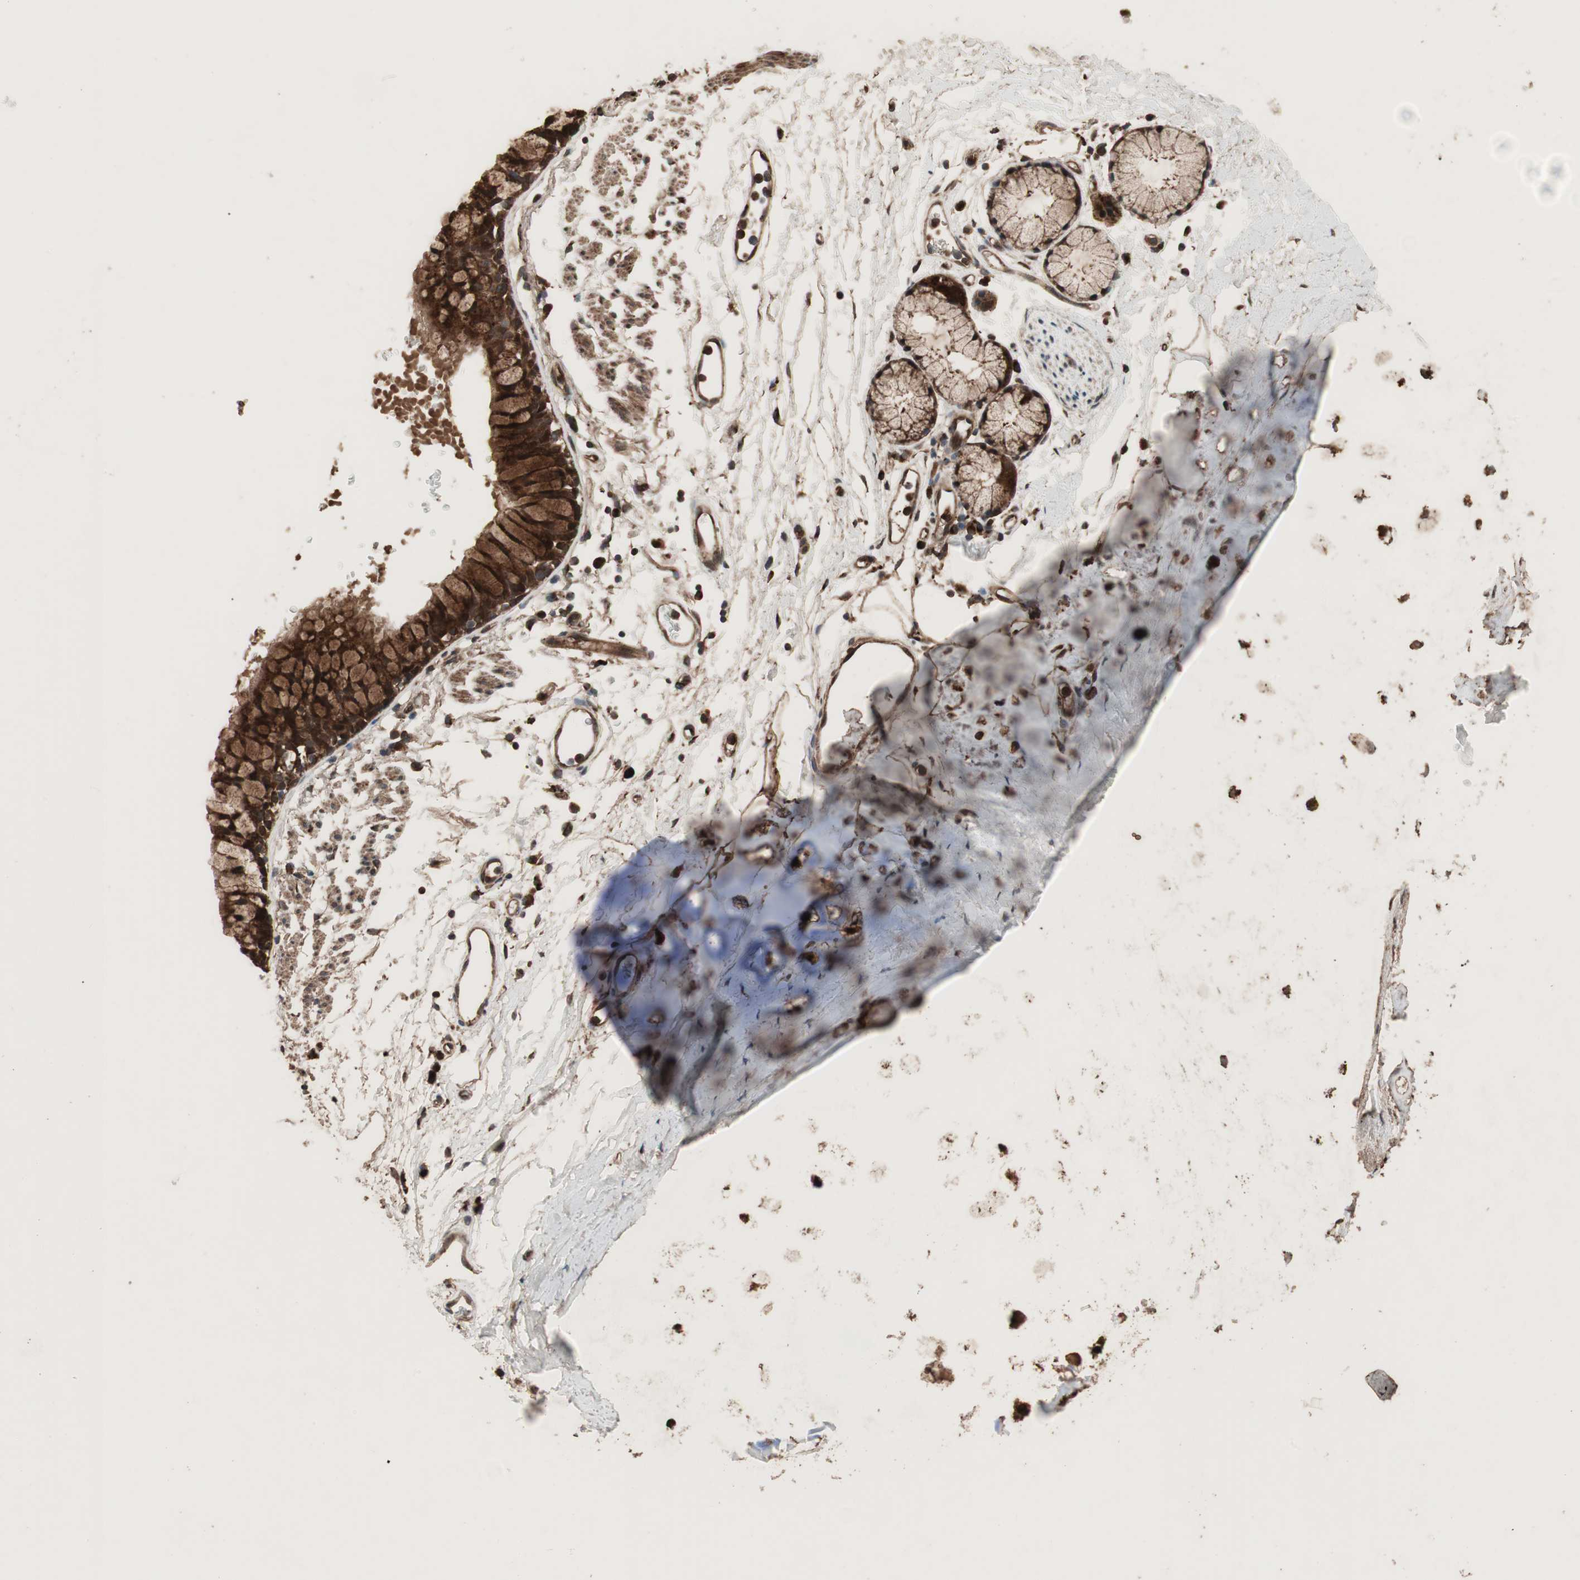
{"staining": {"intensity": "strong", "quantity": ">75%", "location": "cytoplasmic/membranous"}, "tissue": "bronchus", "cell_type": "Respiratory epithelial cells", "image_type": "normal", "snomed": [{"axis": "morphology", "description": "Normal tissue, NOS"}, {"axis": "topography", "description": "Bronchus"}], "caption": "Protein expression analysis of normal bronchus shows strong cytoplasmic/membranous staining in about >75% of respiratory epithelial cells. The protein is shown in brown color, while the nuclei are stained blue.", "gene": "RAB1A", "patient": {"sex": "female", "age": 73}}